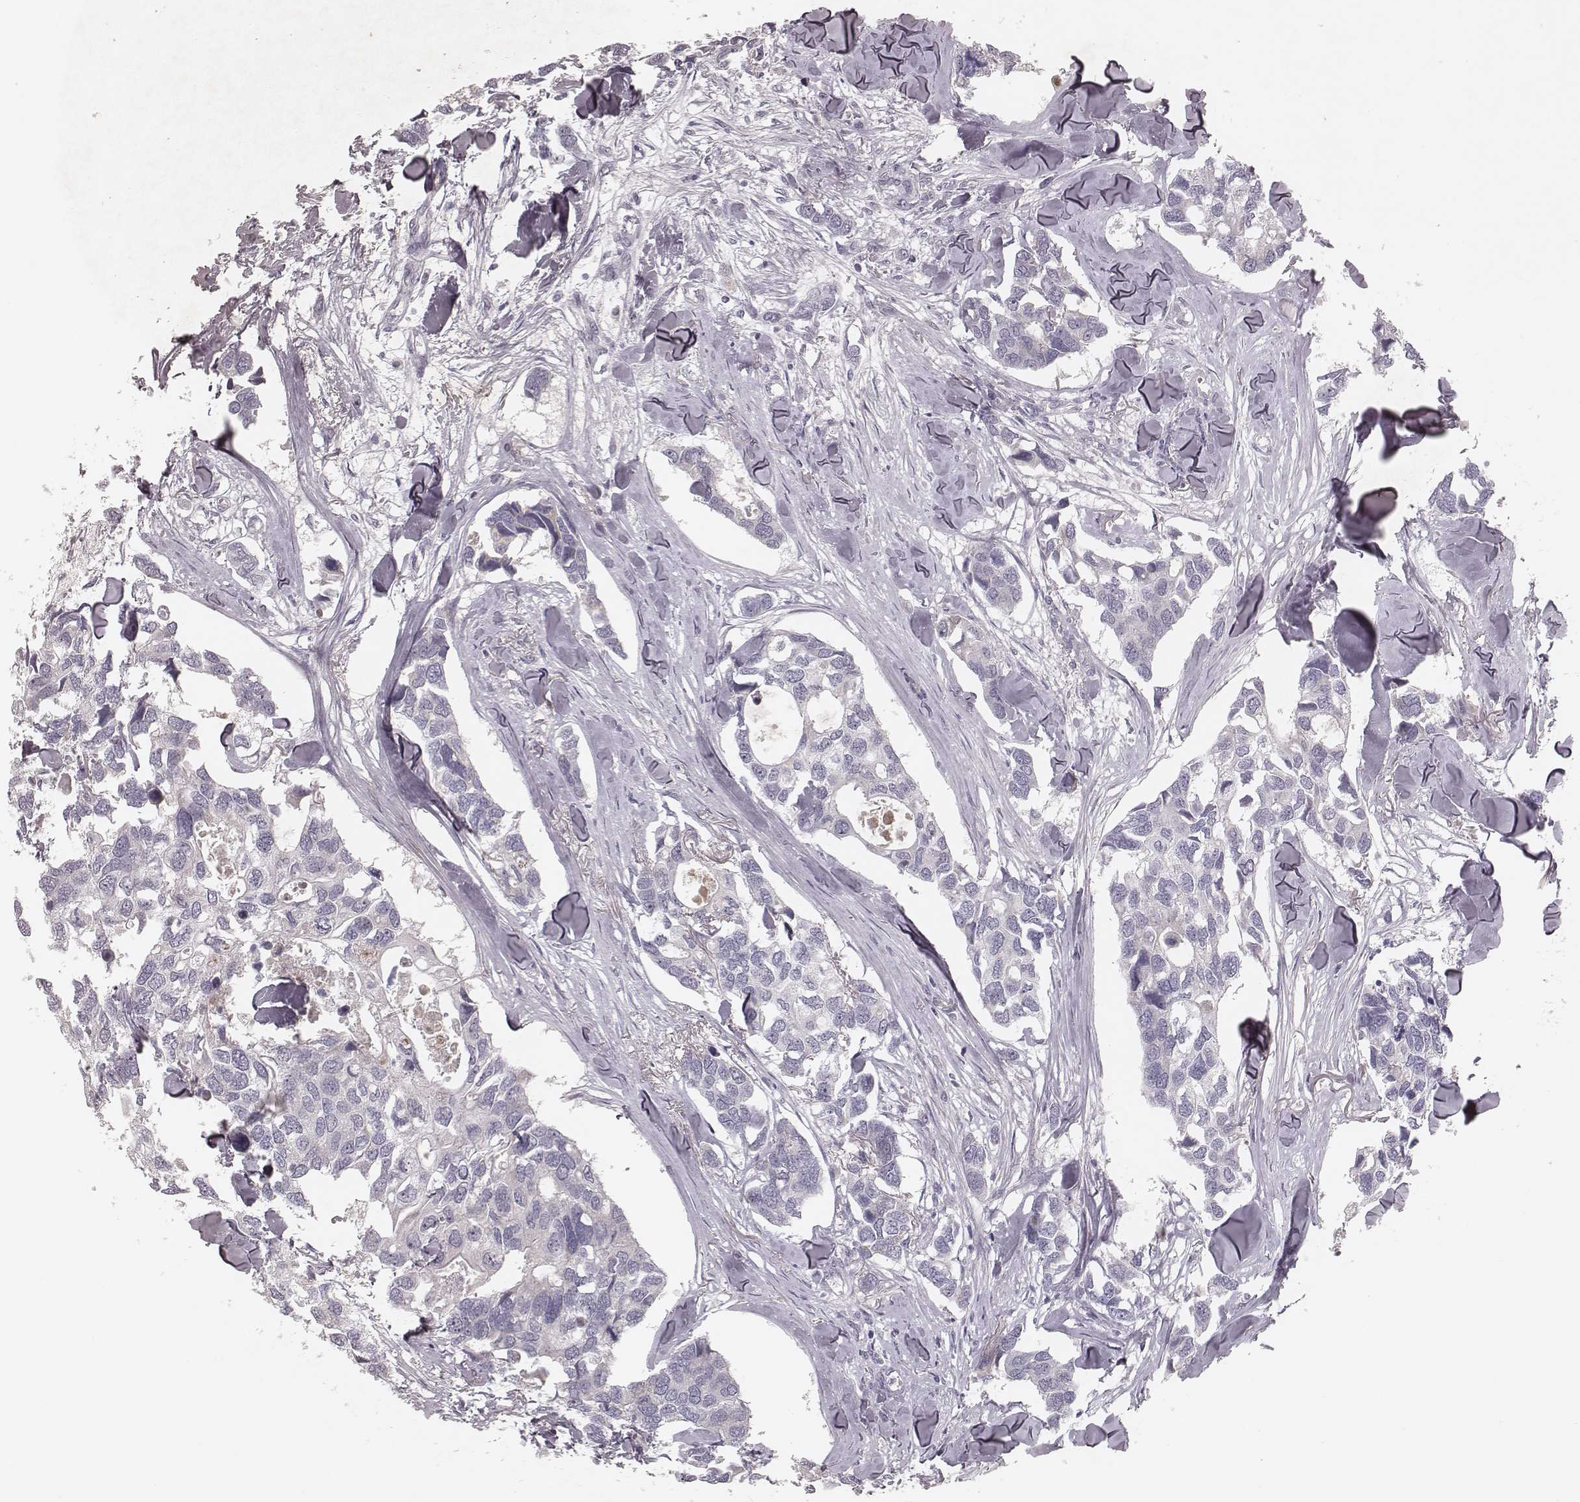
{"staining": {"intensity": "negative", "quantity": "none", "location": "none"}, "tissue": "breast cancer", "cell_type": "Tumor cells", "image_type": "cancer", "snomed": [{"axis": "morphology", "description": "Duct carcinoma"}, {"axis": "topography", "description": "Breast"}], "caption": "Immunohistochemistry (IHC) micrograph of neoplastic tissue: intraductal carcinoma (breast) stained with DAB (3,3'-diaminobenzidine) reveals no significant protein positivity in tumor cells.", "gene": "FAM13B", "patient": {"sex": "female", "age": 83}}